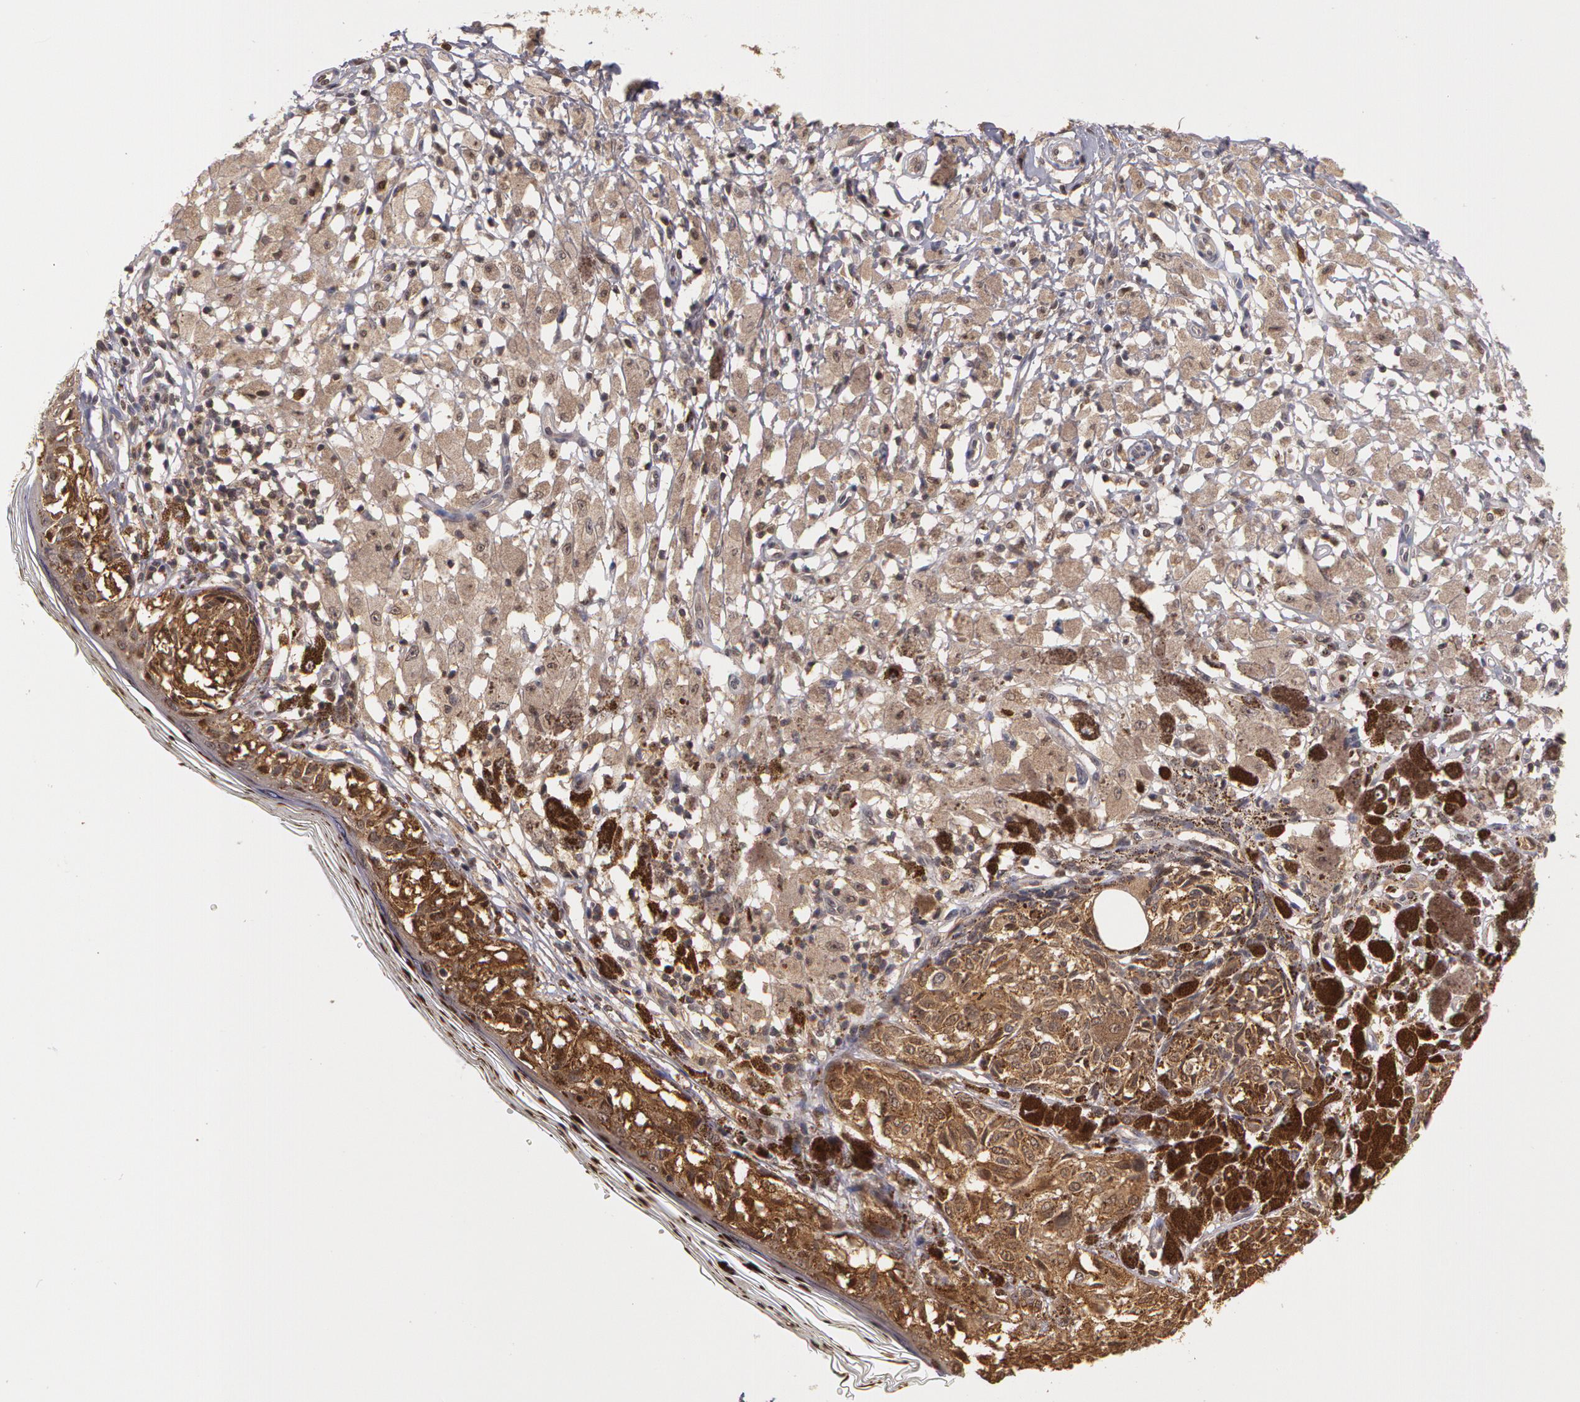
{"staining": {"intensity": "negative", "quantity": "none", "location": "none"}, "tissue": "melanoma", "cell_type": "Tumor cells", "image_type": "cancer", "snomed": [{"axis": "morphology", "description": "Malignant melanoma, NOS"}, {"axis": "topography", "description": "Skin"}], "caption": "Melanoma stained for a protein using IHC displays no positivity tumor cells.", "gene": "AHSA1", "patient": {"sex": "male", "age": 88}}